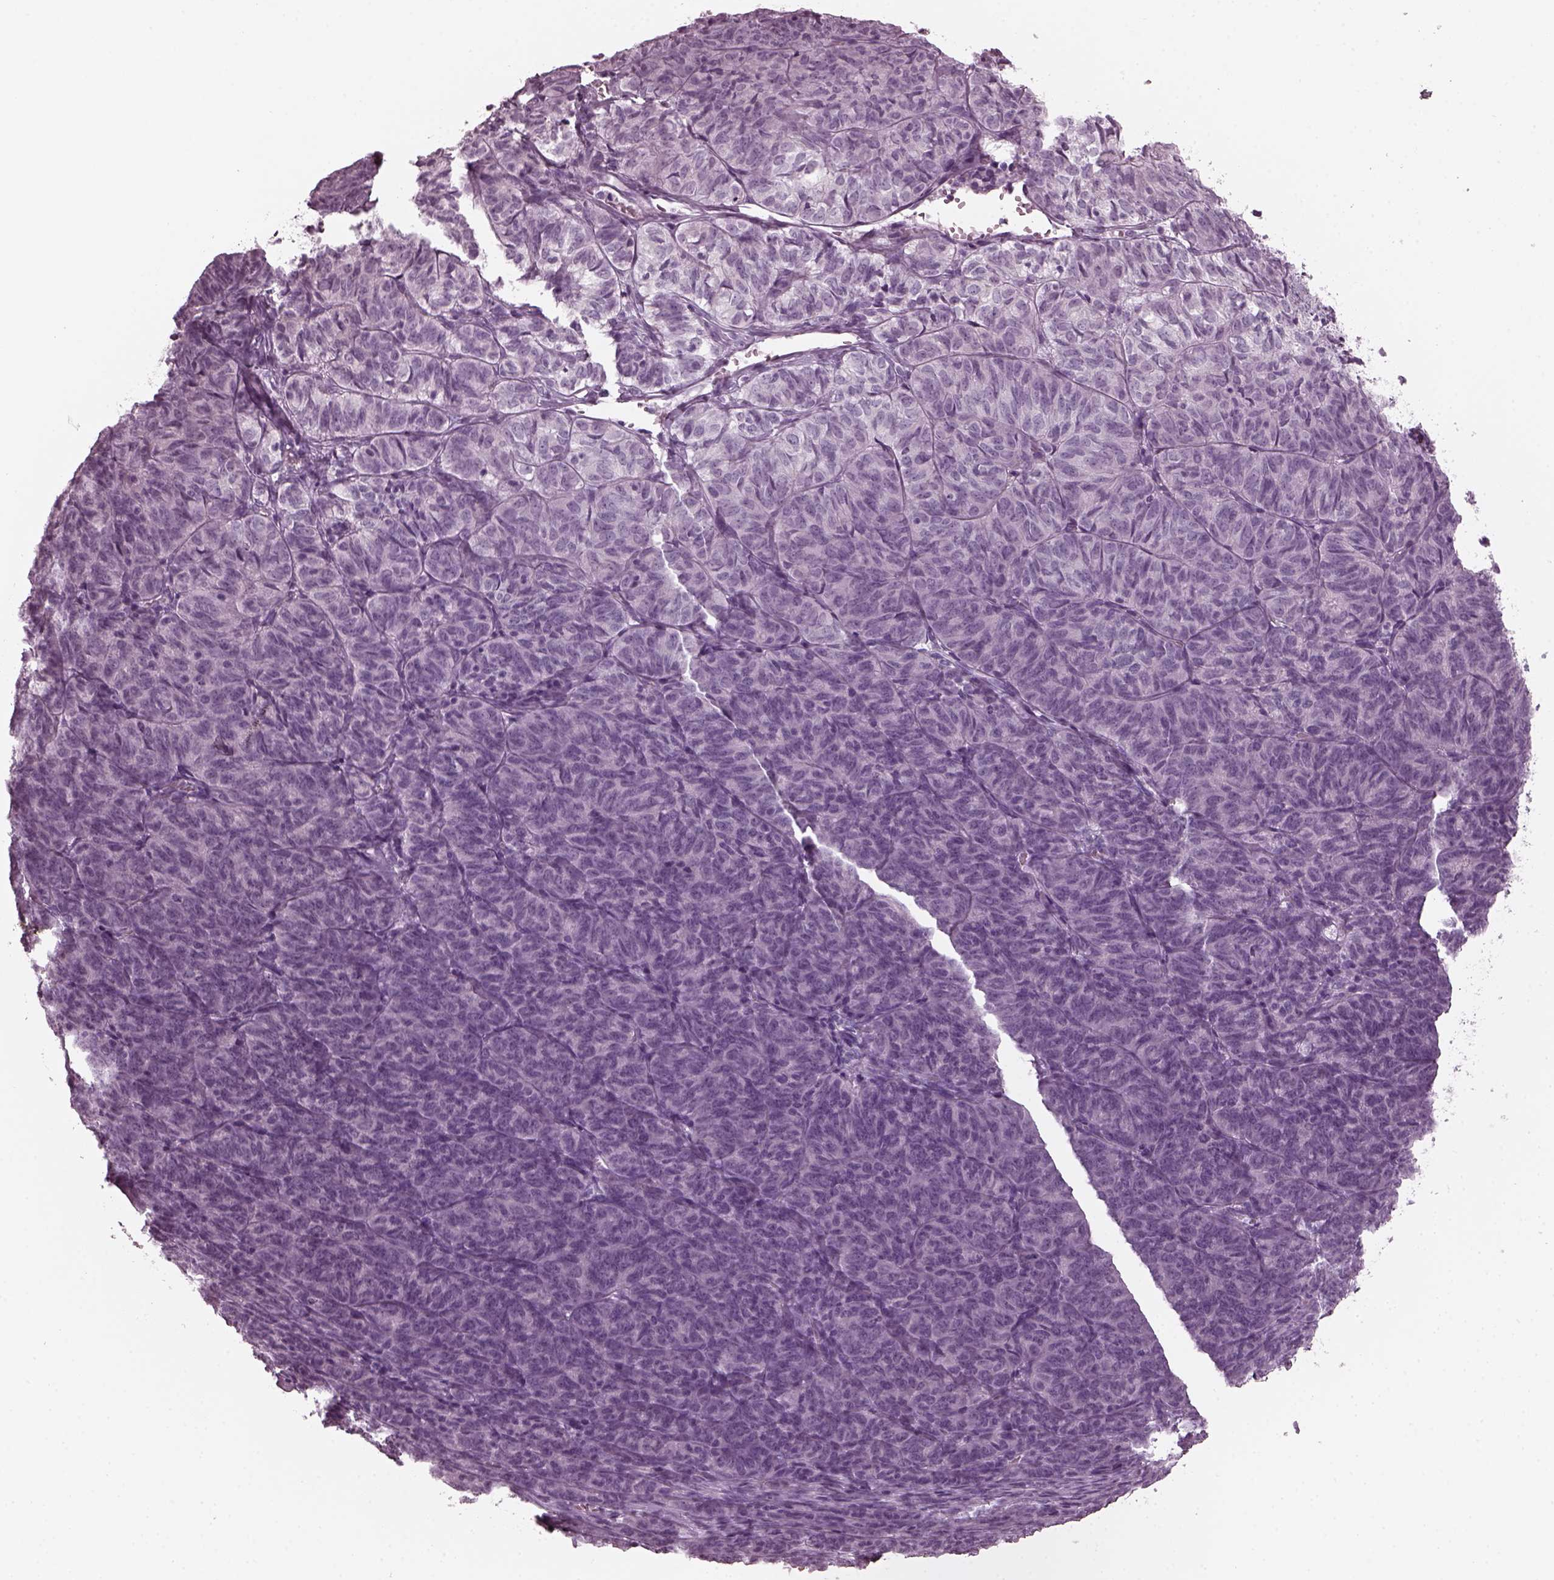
{"staining": {"intensity": "negative", "quantity": "none", "location": "none"}, "tissue": "ovarian cancer", "cell_type": "Tumor cells", "image_type": "cancer", "snomed": [{"axis": "morphology", "description": "Carcinoma, endometroid"}, {"axis": "topography", "description": "Ovary"}], "caption": "A histopathology image of ovarian endometroid carcinoma stained for a protein shows no brown staining in tumor cells.", "gene": "RCVRN", "patient": {"sex": "female", "age": 80}}